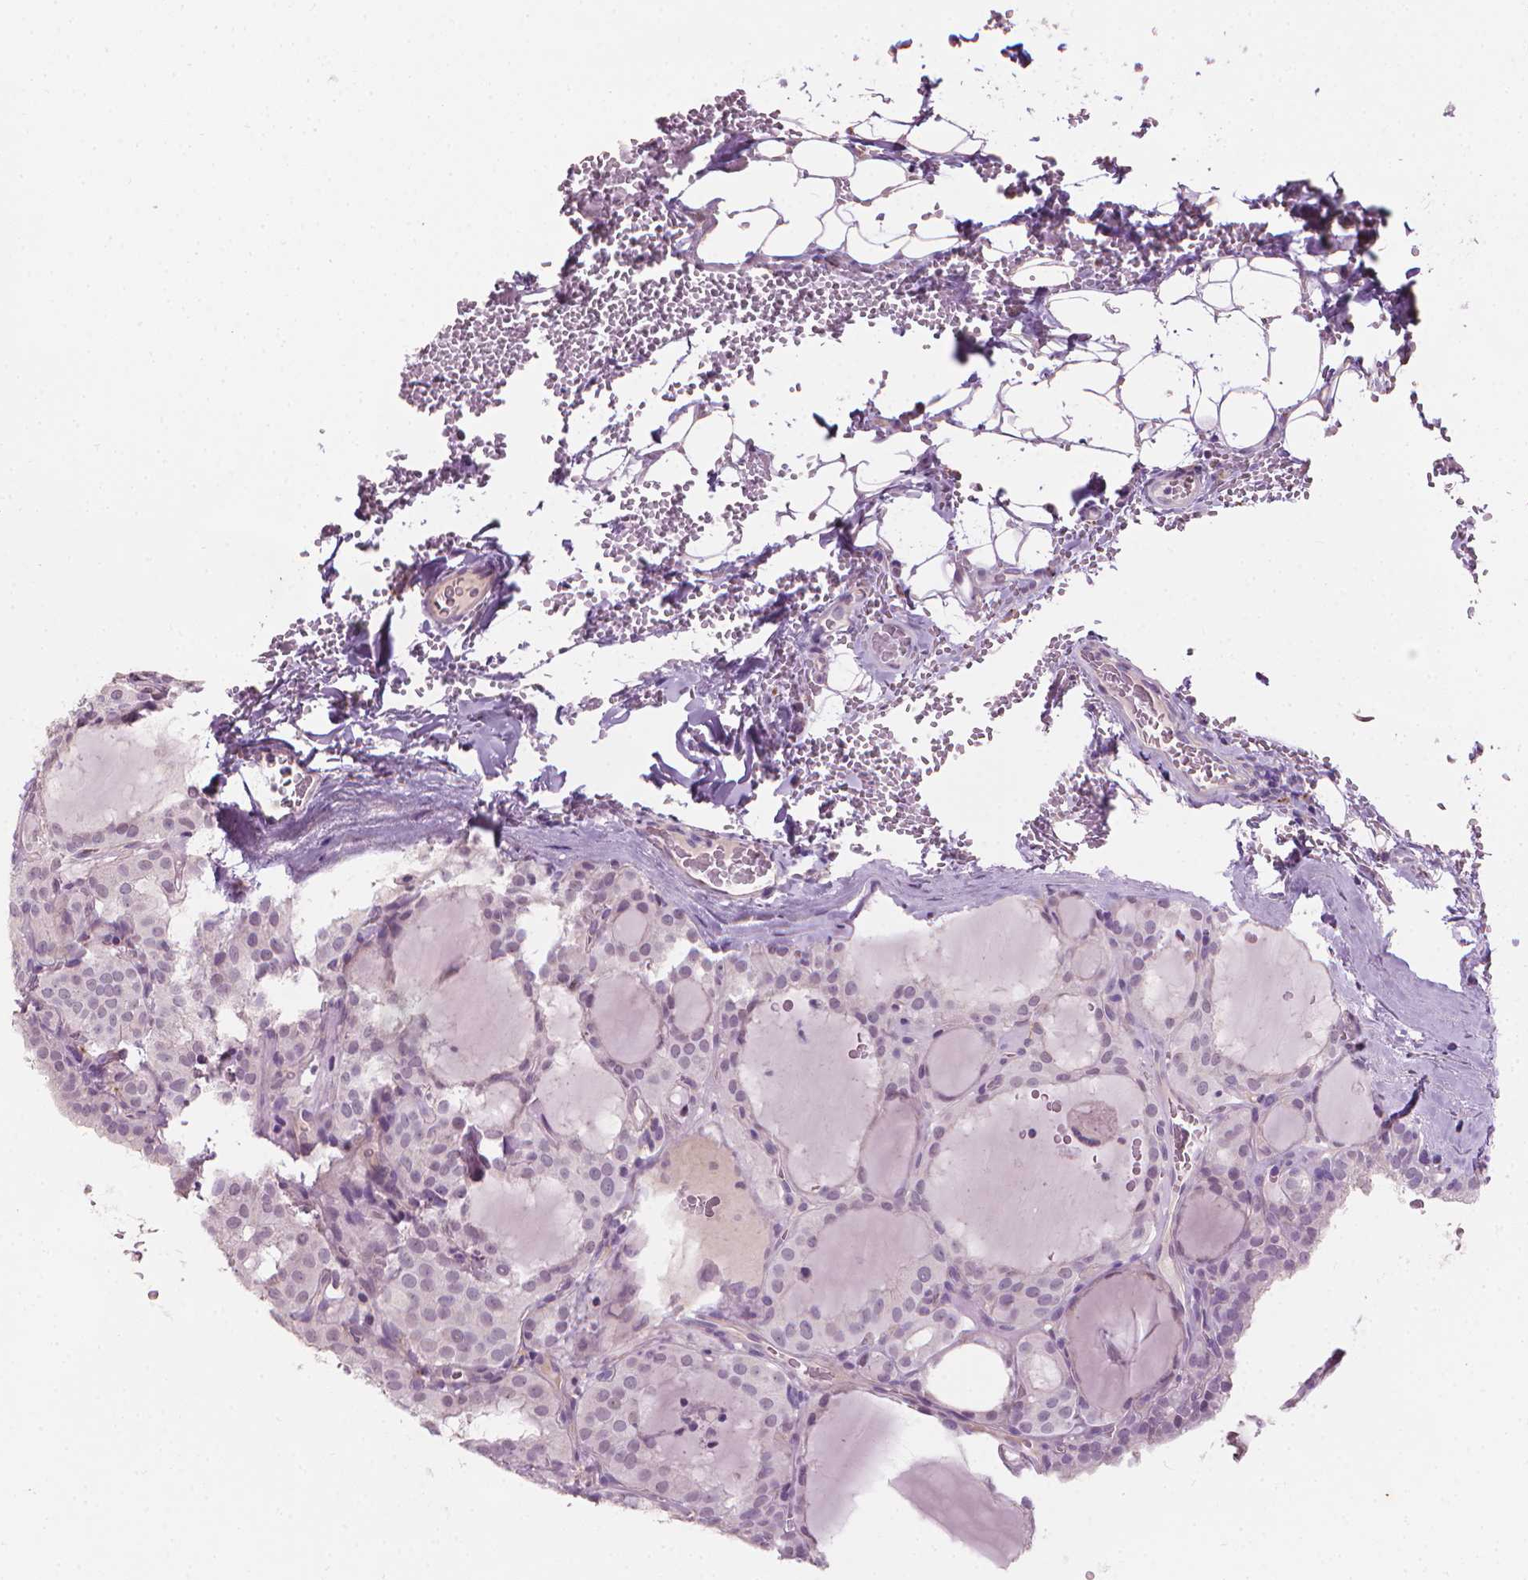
{"staining": {"intensity": "negative", "quantity": "none", "location": "none"}, "tissue": "thyroid cancer", "cell_type": "Tumor cells", "image_type": "cancer", "snomed": [{"axis": "morphology", "description": "Papillary adenocarcinoma, NOS"}, {"axis": "topography", "description": "Thyroid gland"}], "caption": "DAB (3,3'-diaminobenzidine) immunohistochemical staining of human thyroid papillary adenocarcinoma demonstrates no significant expression in tumor cells. (DAB immunohistochemistry visualized using brightfield microscopy, high magnification).", "gene": "SAXO2", "patient": {"sex": "male", "age": 20}}